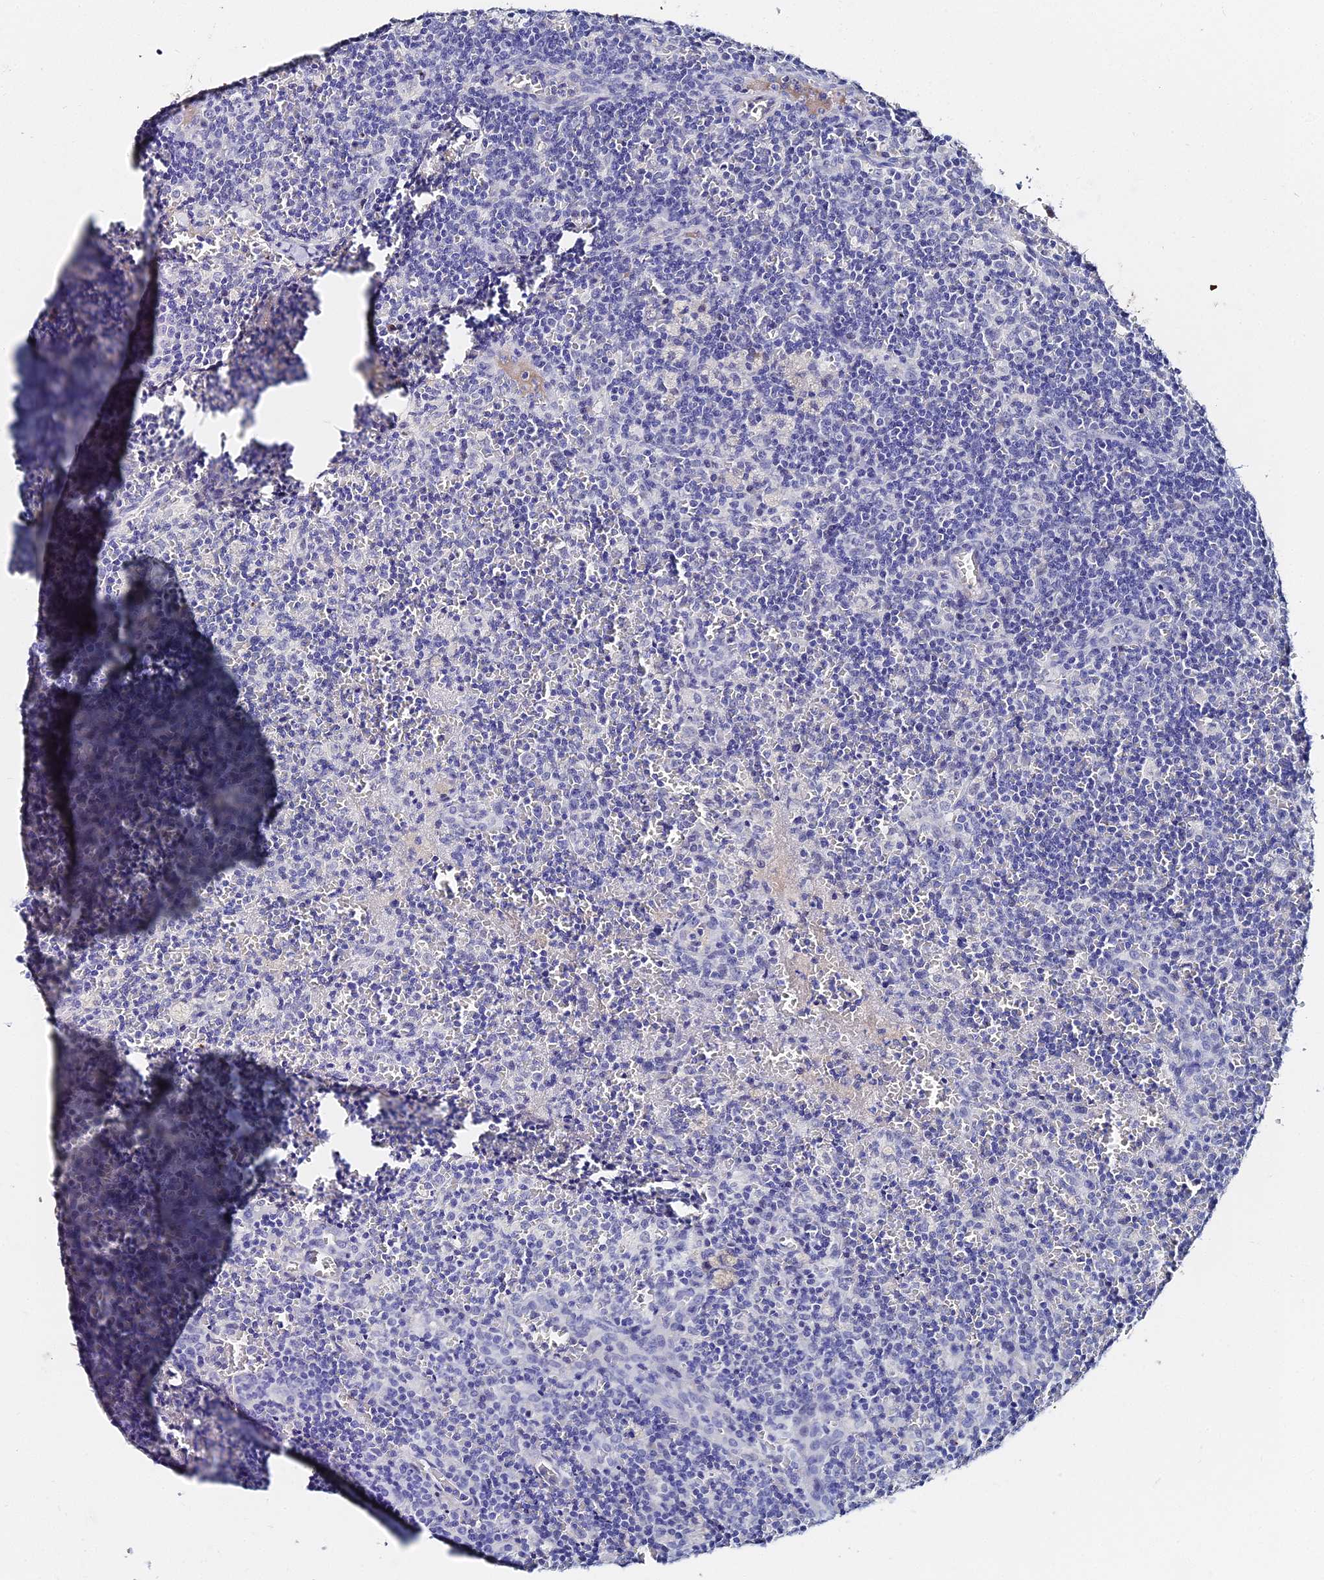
{"staining": {"intensity": "negative", "quantity": "none", "location": "none"}, "tissue": "lymph node", "cell_type": "Germinal center cells", "image_type": "normal", "snomed": [{"axis": "morphology", "description": "Normal tissue, NOS"}, {"axis": "topography", "description": "Lymph node"}], "caption": "There is no significant positivity in germinal center cells of lymph node. Nuclei are stained in blue.", "gene": "KRT17", "patient": {"sex": "male", "age": 58}}